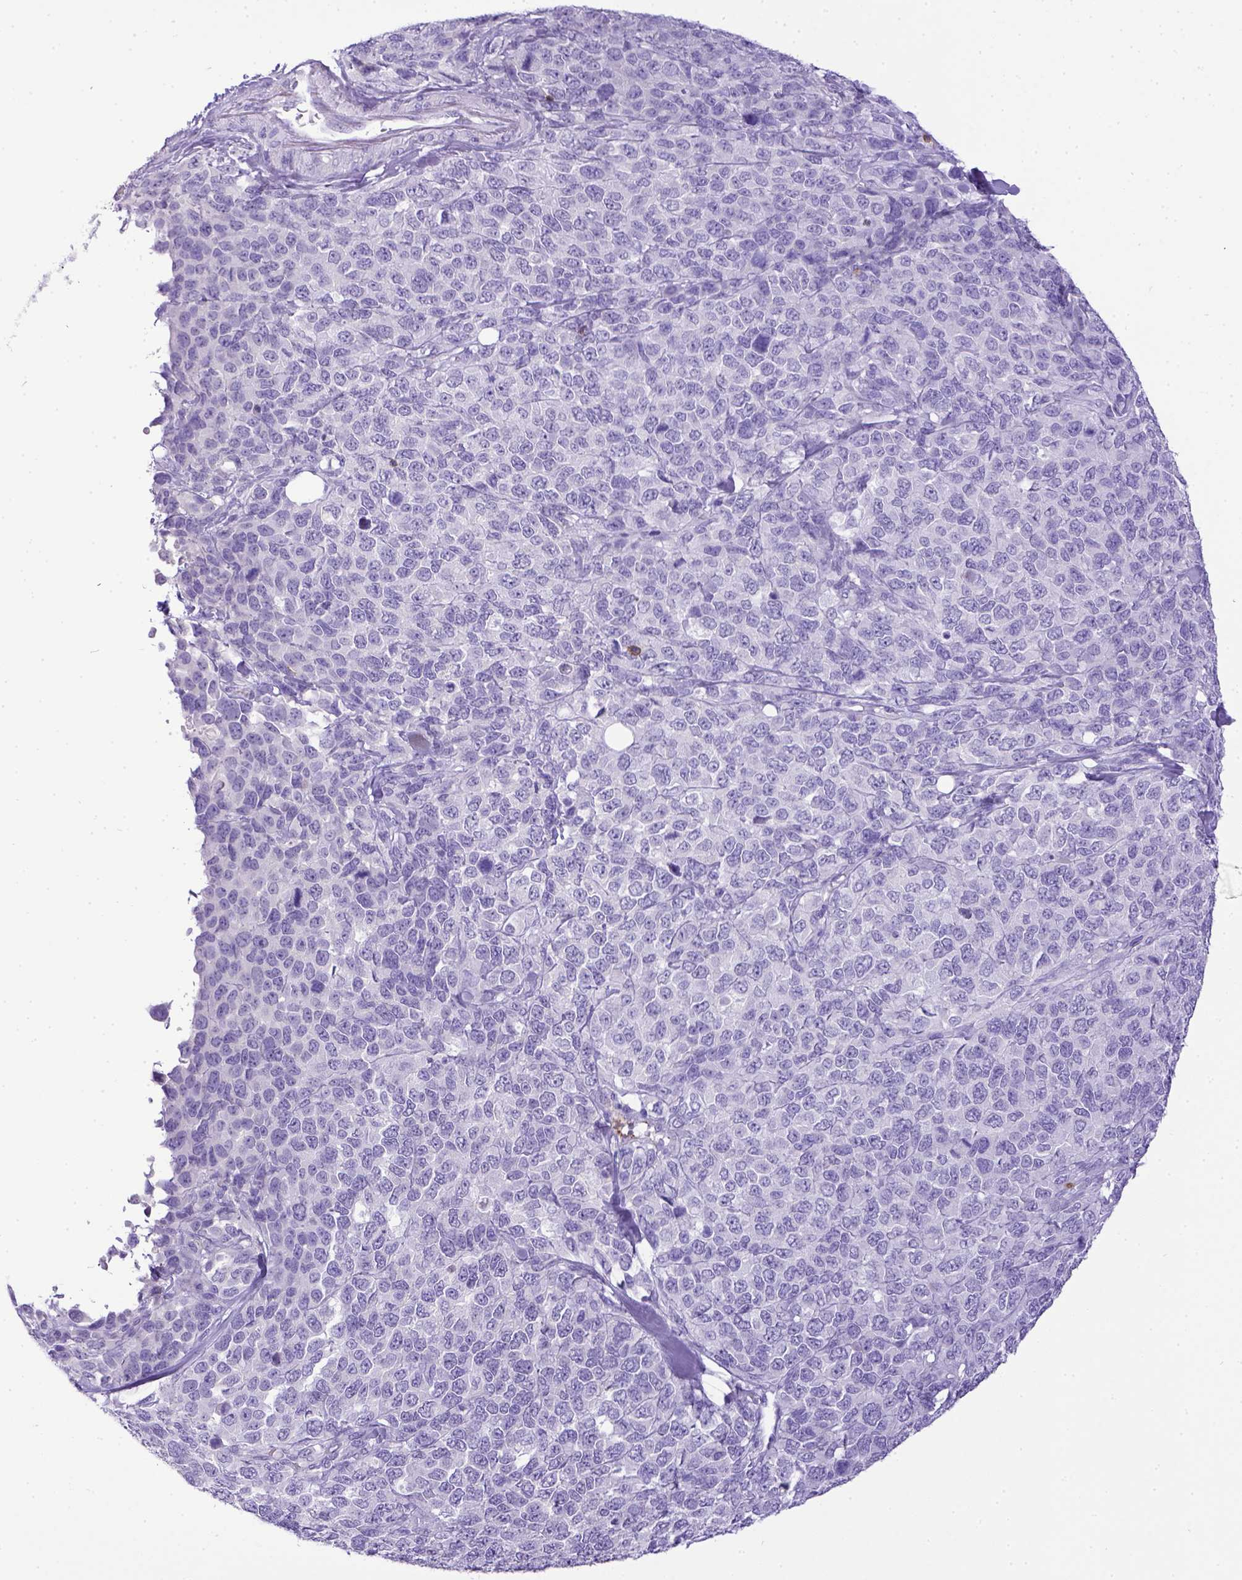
{"staining": {"intensity": "negative", "quantity": "none", "location": "none"}, "tissue": "melanoma", "cell_type": "Tumor cells", "image_type": "cancer", "snomed": [{"axis": "morphology", "description": "Malignant melanoma, Metastatic site"}, {"axis": "topography", "description": "Skin"}], "caption": "The micrograph exhibits no significant positivity in tumor cells of malignant melanoma (metastatic site).", "gene": "CD3E", "patient": {"sex": "male", "age": 84}}